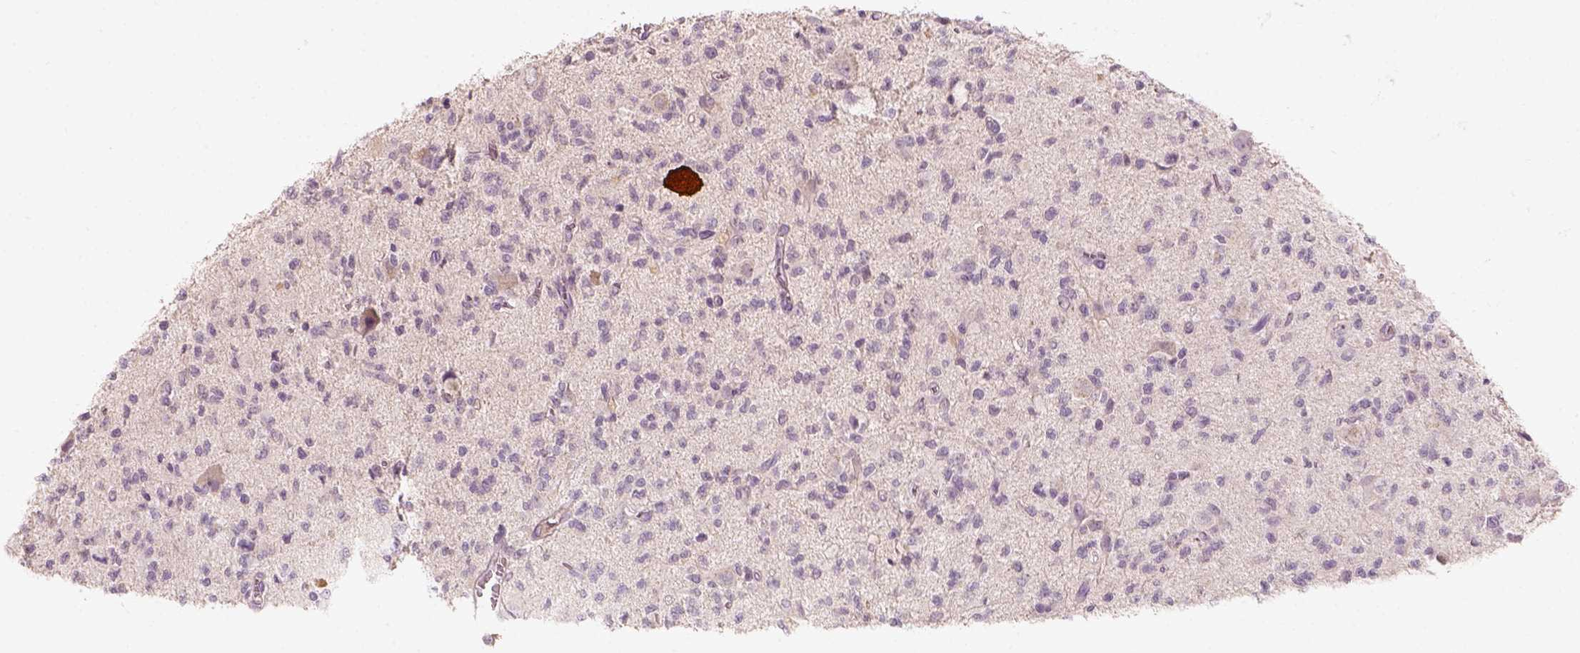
{"staining": {"intensity": "negative", "quantity": "none", "location": "none"}, "tissue": "glioma", "cell_type": "Tumor cells", "image_type": "cancer", "snomed": [{"axis": "morphology", "description": "Glioma, malignant, Low grade"}, {"axis": "topography", "description": "Brain"}], "caption": "Tumor cells show no significant protein positivity in low-grade glioma (malignant). The staining is performed using DAB brown chromogen with nuclei counter-stained in using hematoxylin.", "gene": "AQP9", "patient": {"sex": "male", "age": 64}}